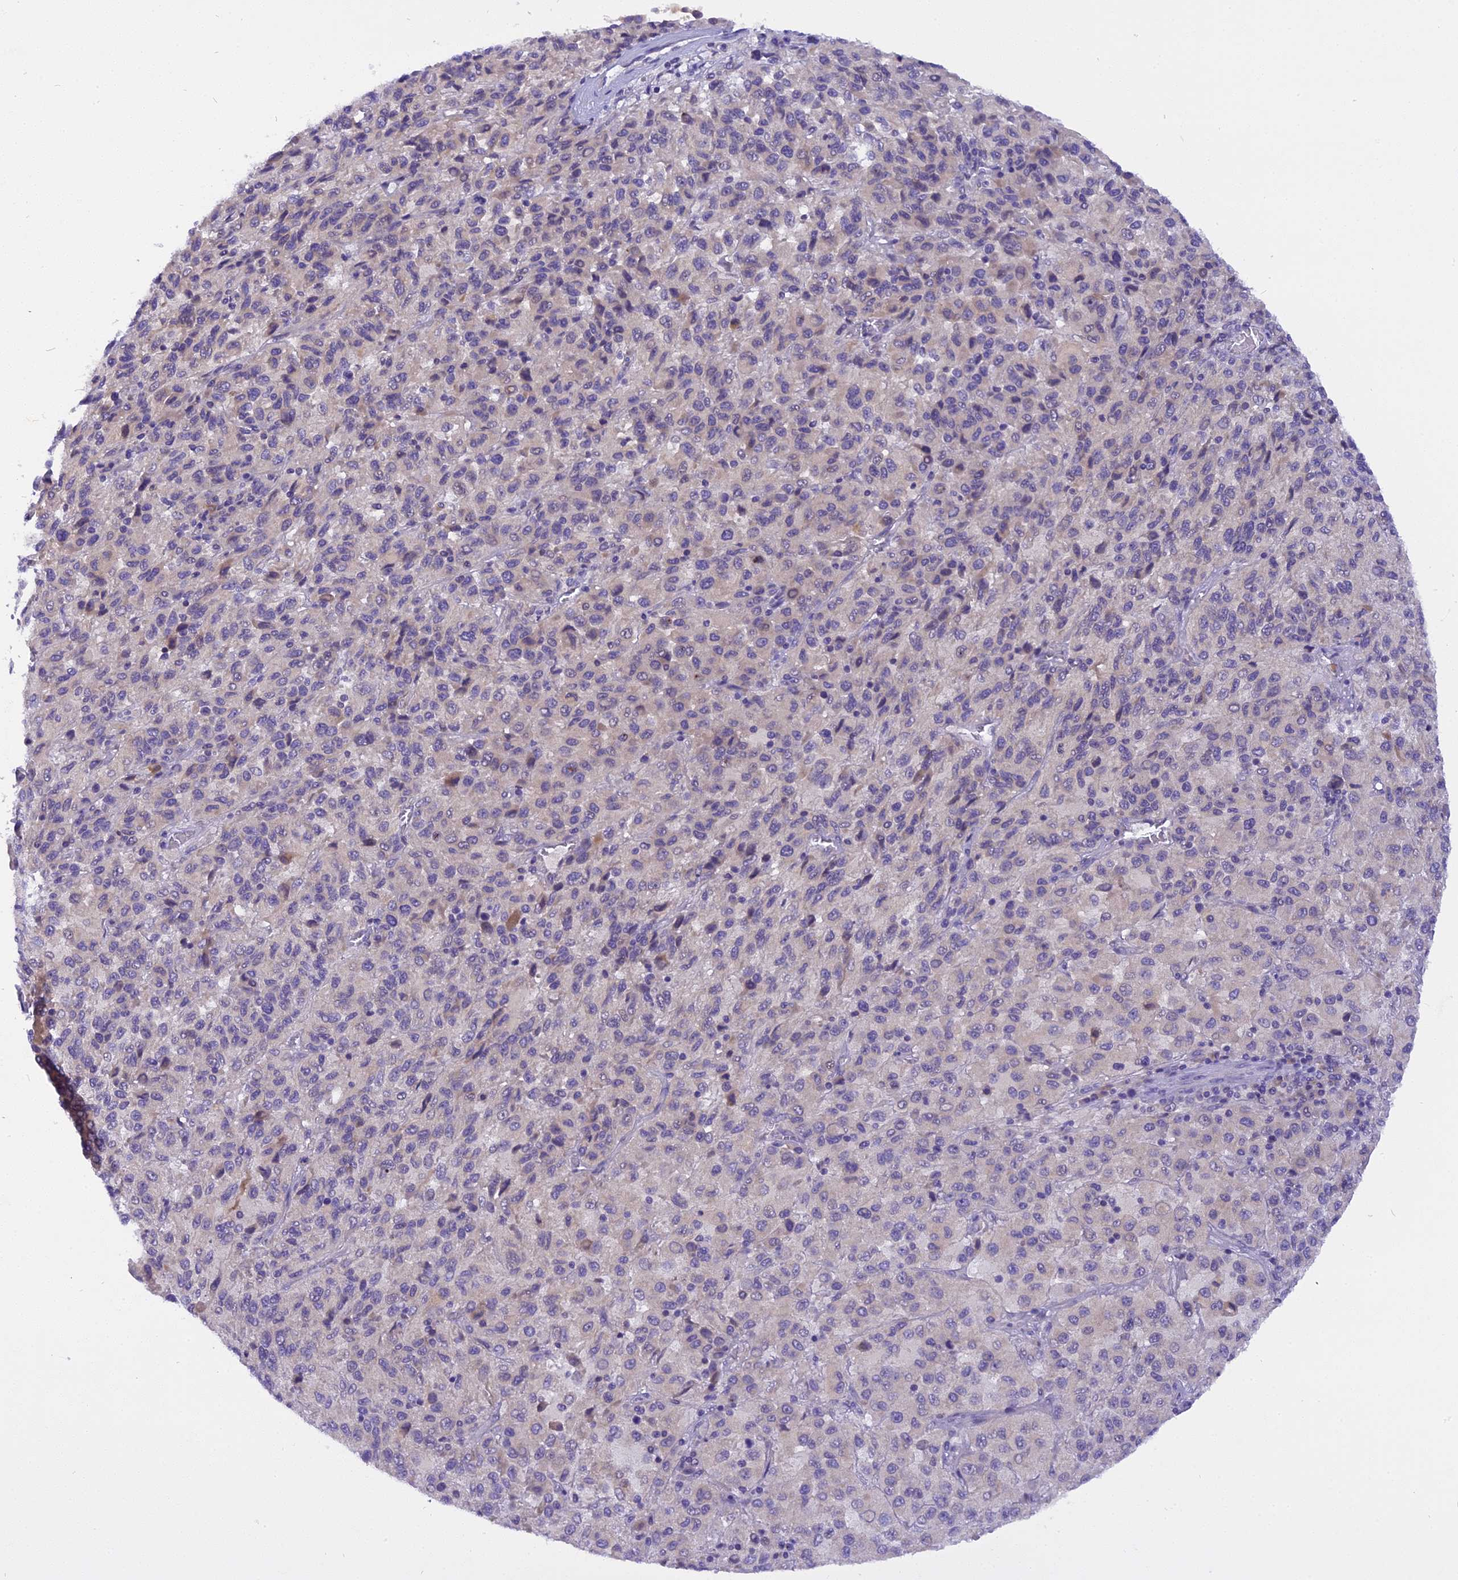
{"staining": {"intensity": "negative", "quantity": "none", "location": "none"}, "tissue": "melanoma", "cell_type": "Tumor cells", "image_type": "cancer", "snomed": [{"axis": "morphology", "description": "Malignant melanoma, Metastatic site"}, {"axis": "topography", "description": "Lung"}], "caption": "Melanoma was stained to show a protein in brown. There is no significant expression in tumor cells.", "gene": "TRIM3", "patient": {"sex": "male", "age": 64}}